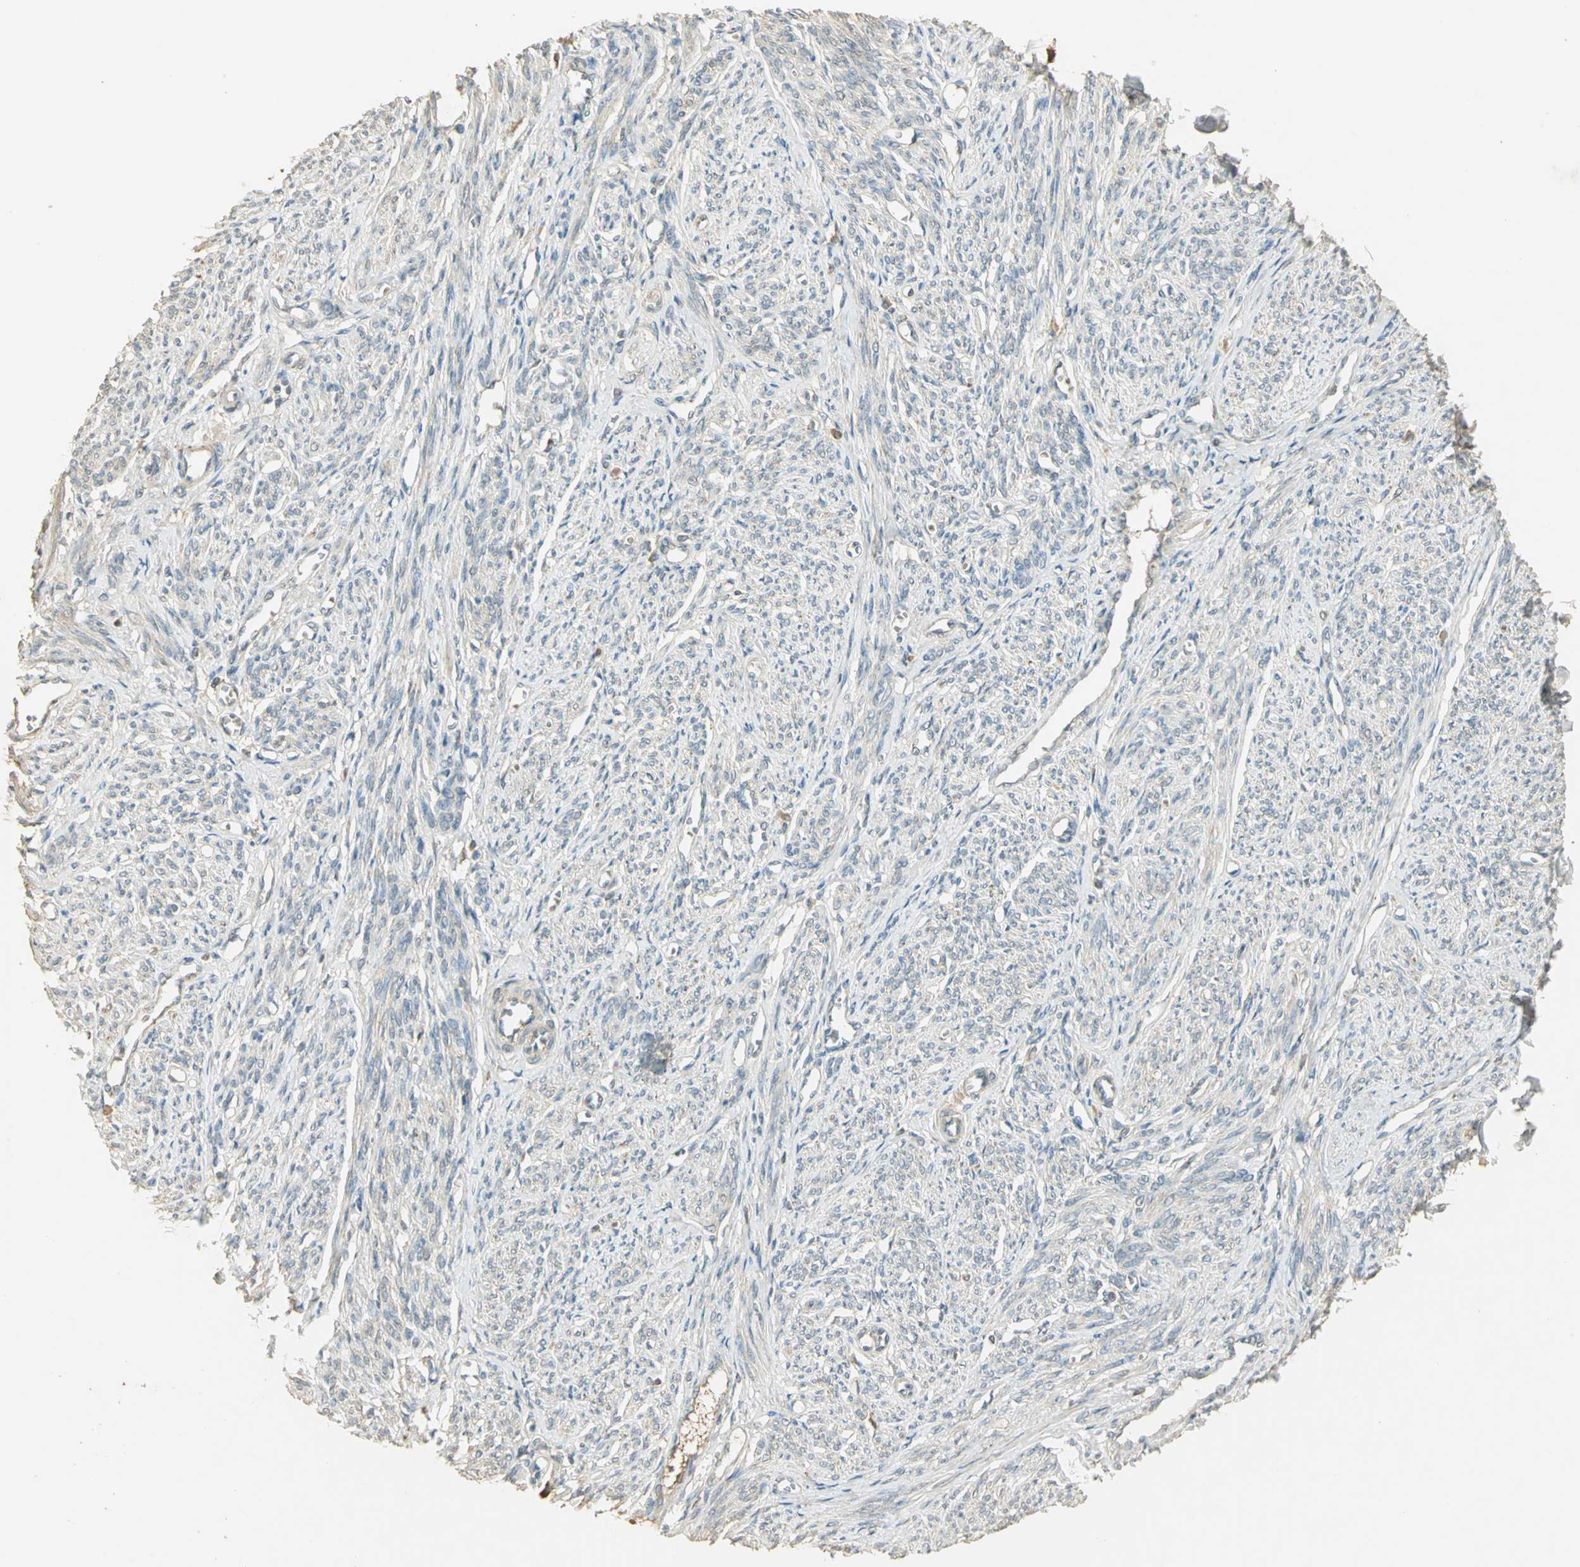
{"staining": {"intensity": "weak", "quantity": "25%-75%", "location": "cytoplasmic/membranous"}, "tissue": "smooth muscle", "cell_type": "Smooth muscle cells", "image_type": "normal", "snomed": [{"axis": "morphology", "description": "Normal tissue, NOS"}, {"axis": "topography", "description": "Smooth muscle"}], "caption": "Immunohistochemistry photomicrograph of benign human smooth muscle stained for a protein (brown), which reveals low levels of weak cytoplasmic/membranous positivity in about 25%-75% of smooth muscle cells.", "gene": "KEAP1", "patient": {"sex": "female", "age": 65}}